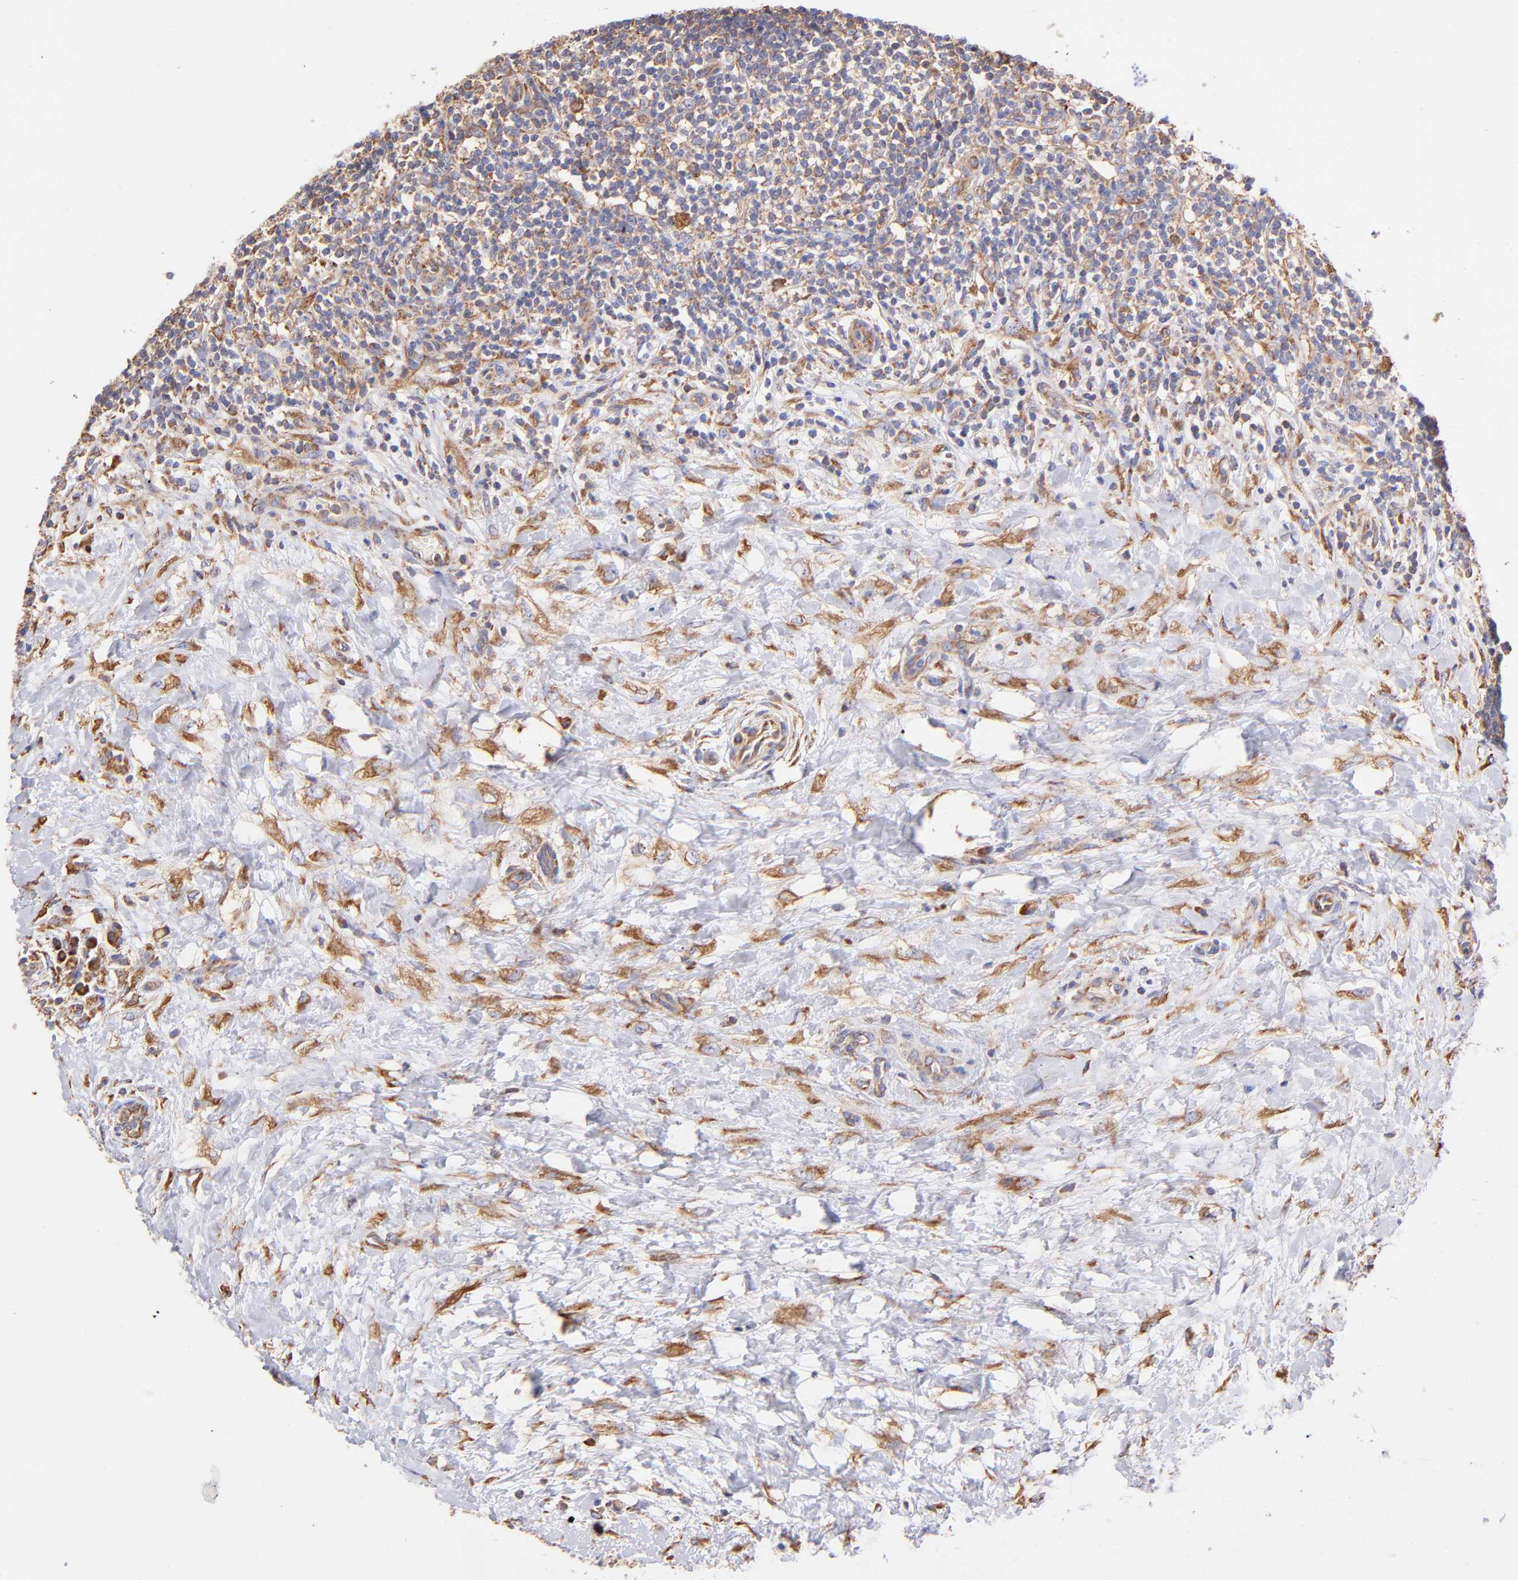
{"staining": {"intensity": "moderate", "quantity": "25%-75%", "location": "cytoplasmic/membranous"}, "tissue": "lymphoma", "cell_type": "Tumor cells", "image_type": "cancer", "snomed": [{"axis": "morphology", "description": "Malignant lymphoma, non-Hodgkin's type, Low grade"}, {"axis": "topography", "description": "Lymph node"}], "caption": "This is an image of immunohistochemistry staining of low-grade malignant lymphoma, non-Hodgkin's type, which shows moderate staining in the cytoplasmic/membranous of tumor cells.", "gene": "RPL30", "patient": {"sex": "female", "age": 76}}